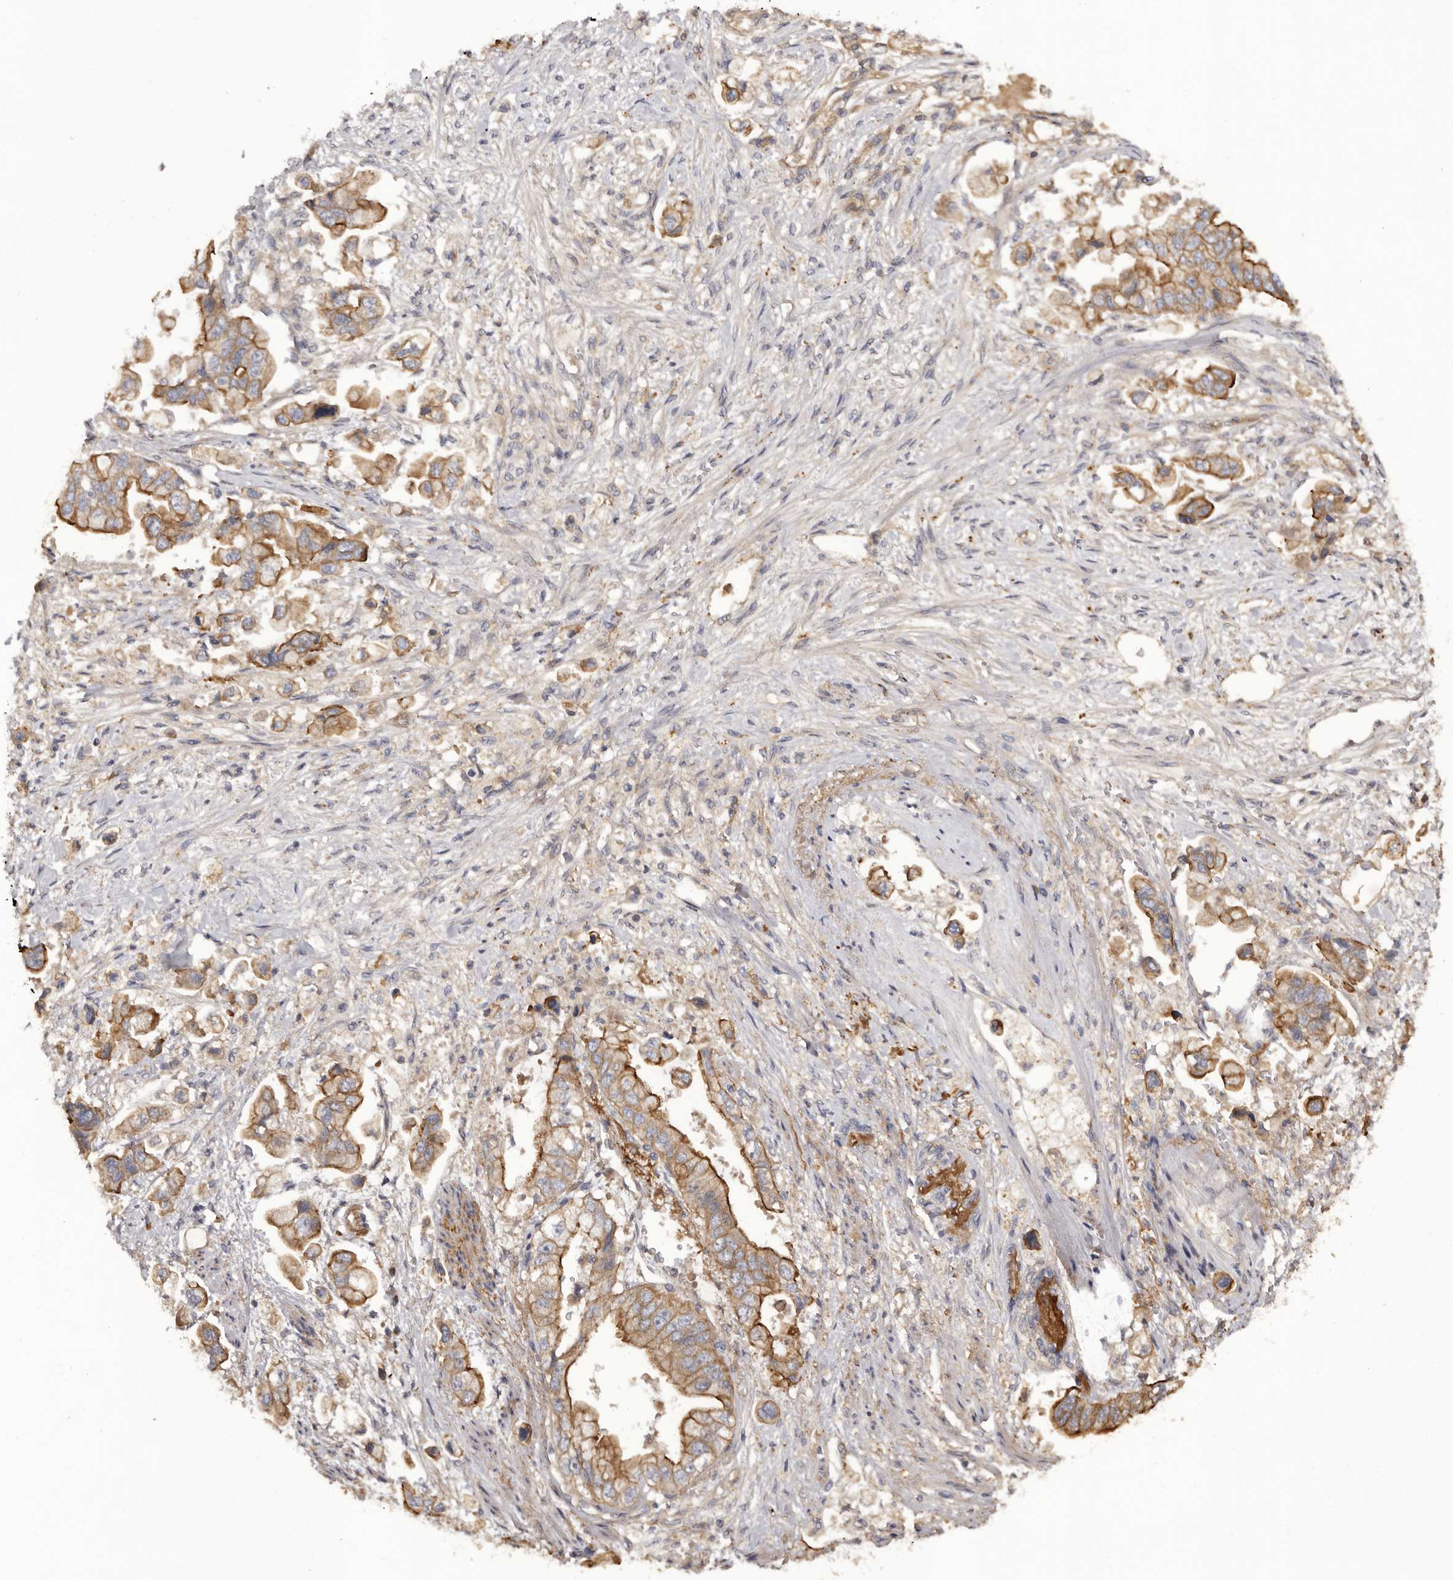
{"staining": {"intensity": "moderate", "quantity": ">75%", "location": "cytoplasmic/membranous"}, "tissue": "stomach cancer", "cell_type": "Tumor cells", "image_type": "cancer", "snomed": [{"axis": "morphology", "description": "Adenocarcinoma, NOS"}, {"axis": "topography", "description": "Stomach"}], "caption": "IHC micrograph of neoplastic tissue: stomach cancer stained using immunohistochemistry shows medium levels of moderate protein expression localized specifically in the cytoplasmic/membranous of tumor cells, appearing as a cytoplasmic/membranous brown color.", "gene": "INKA2", "patient": {"sex": "male", "age": 62}}